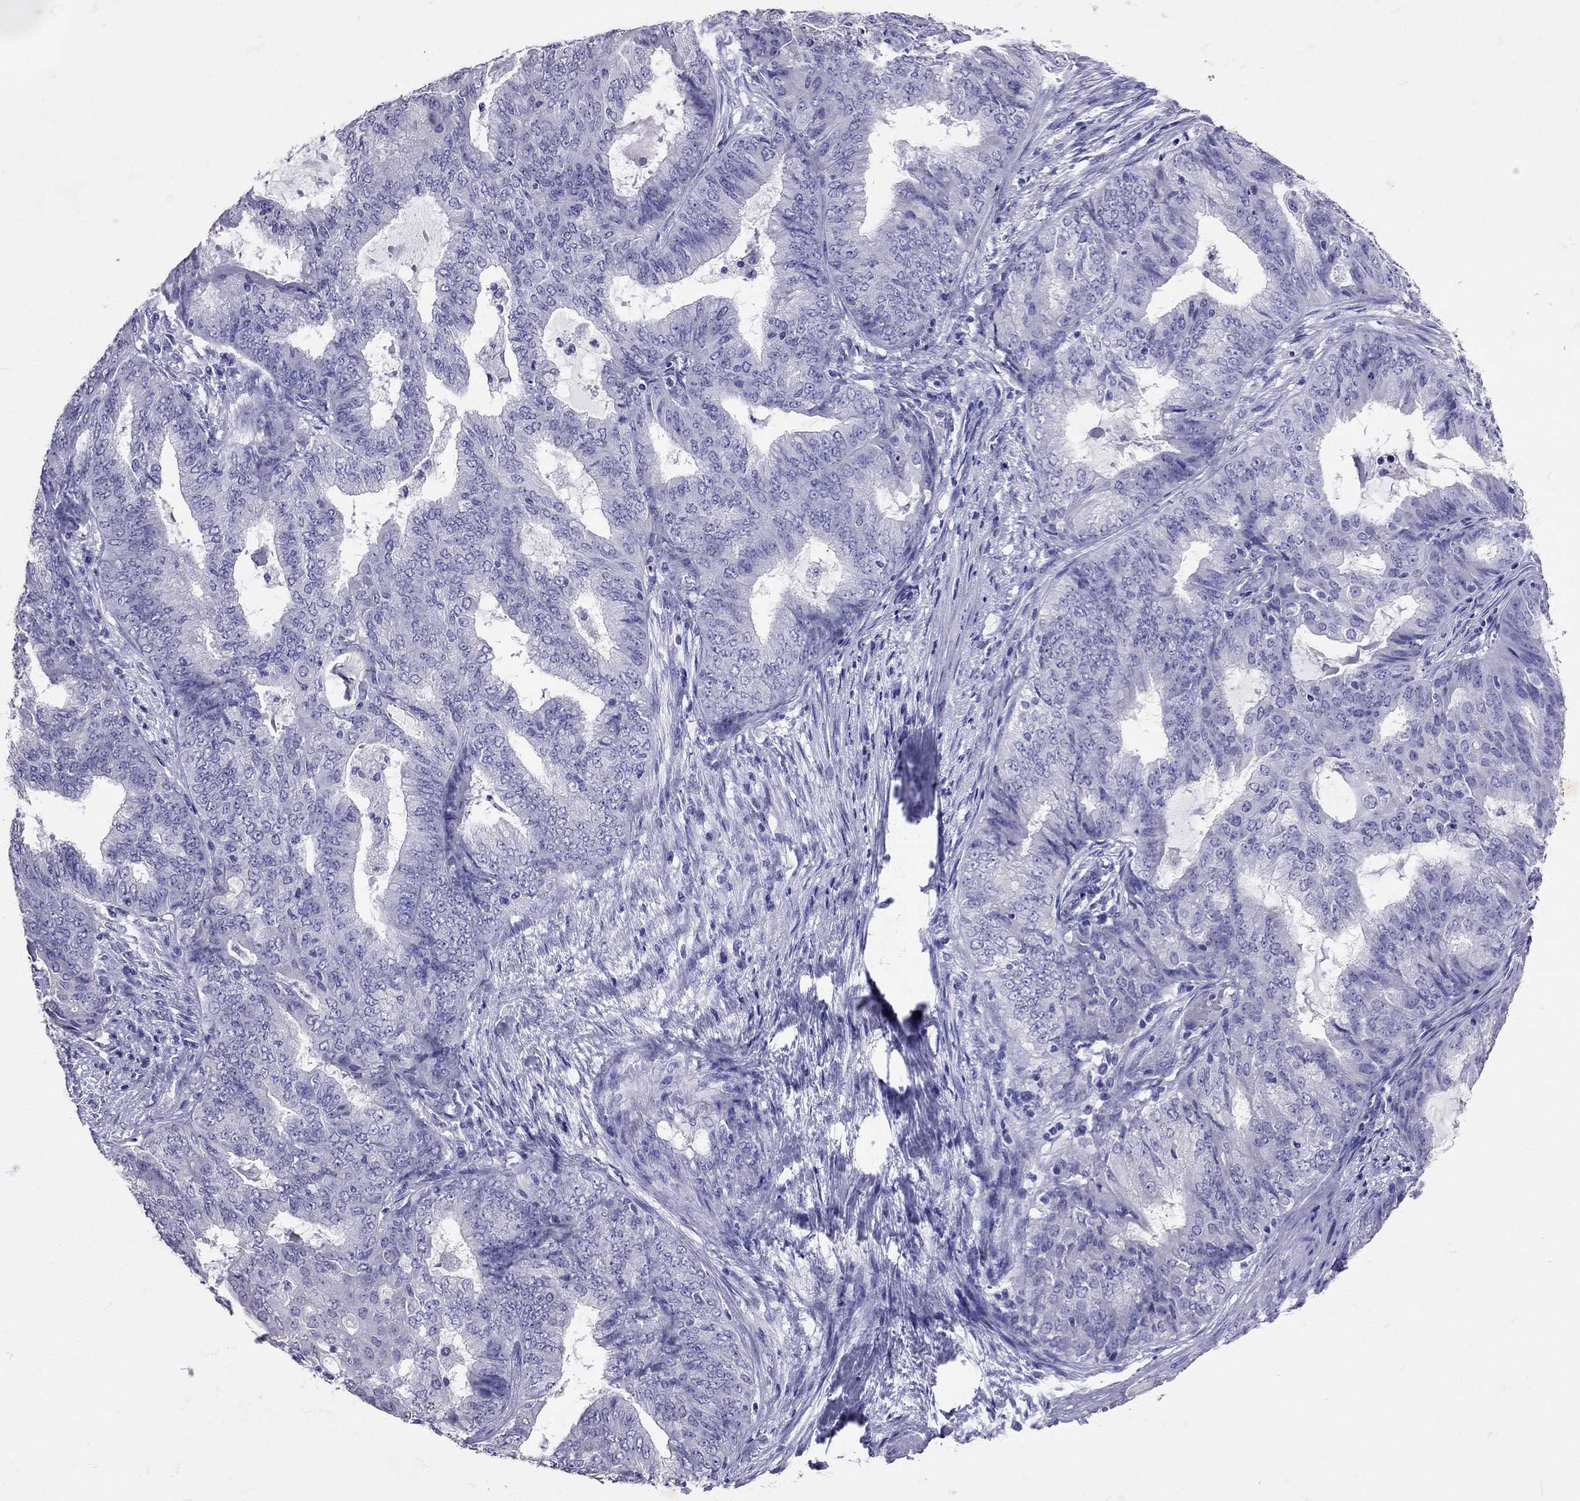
{"staining": {"intensity": "negative", "quantity": "none", "location": "none"}, "tissue": "endometrial cancer", "cell_type": "Tumor cells", "image_type": "cancer", "snomed": [{"axis": "morphology", "description": "Adenocarcinoma, NOS"}, {"axis": "topography", "description": "Endometrium"}], "caption": "A high-resolution photomicrograph shows immunohistochemistry (IHC) staining of endometrial cancer, which demonstrates no significant positivity in tumor cells.", "gene": "AVP", "patient": {"sex": "female", "age": 62}}